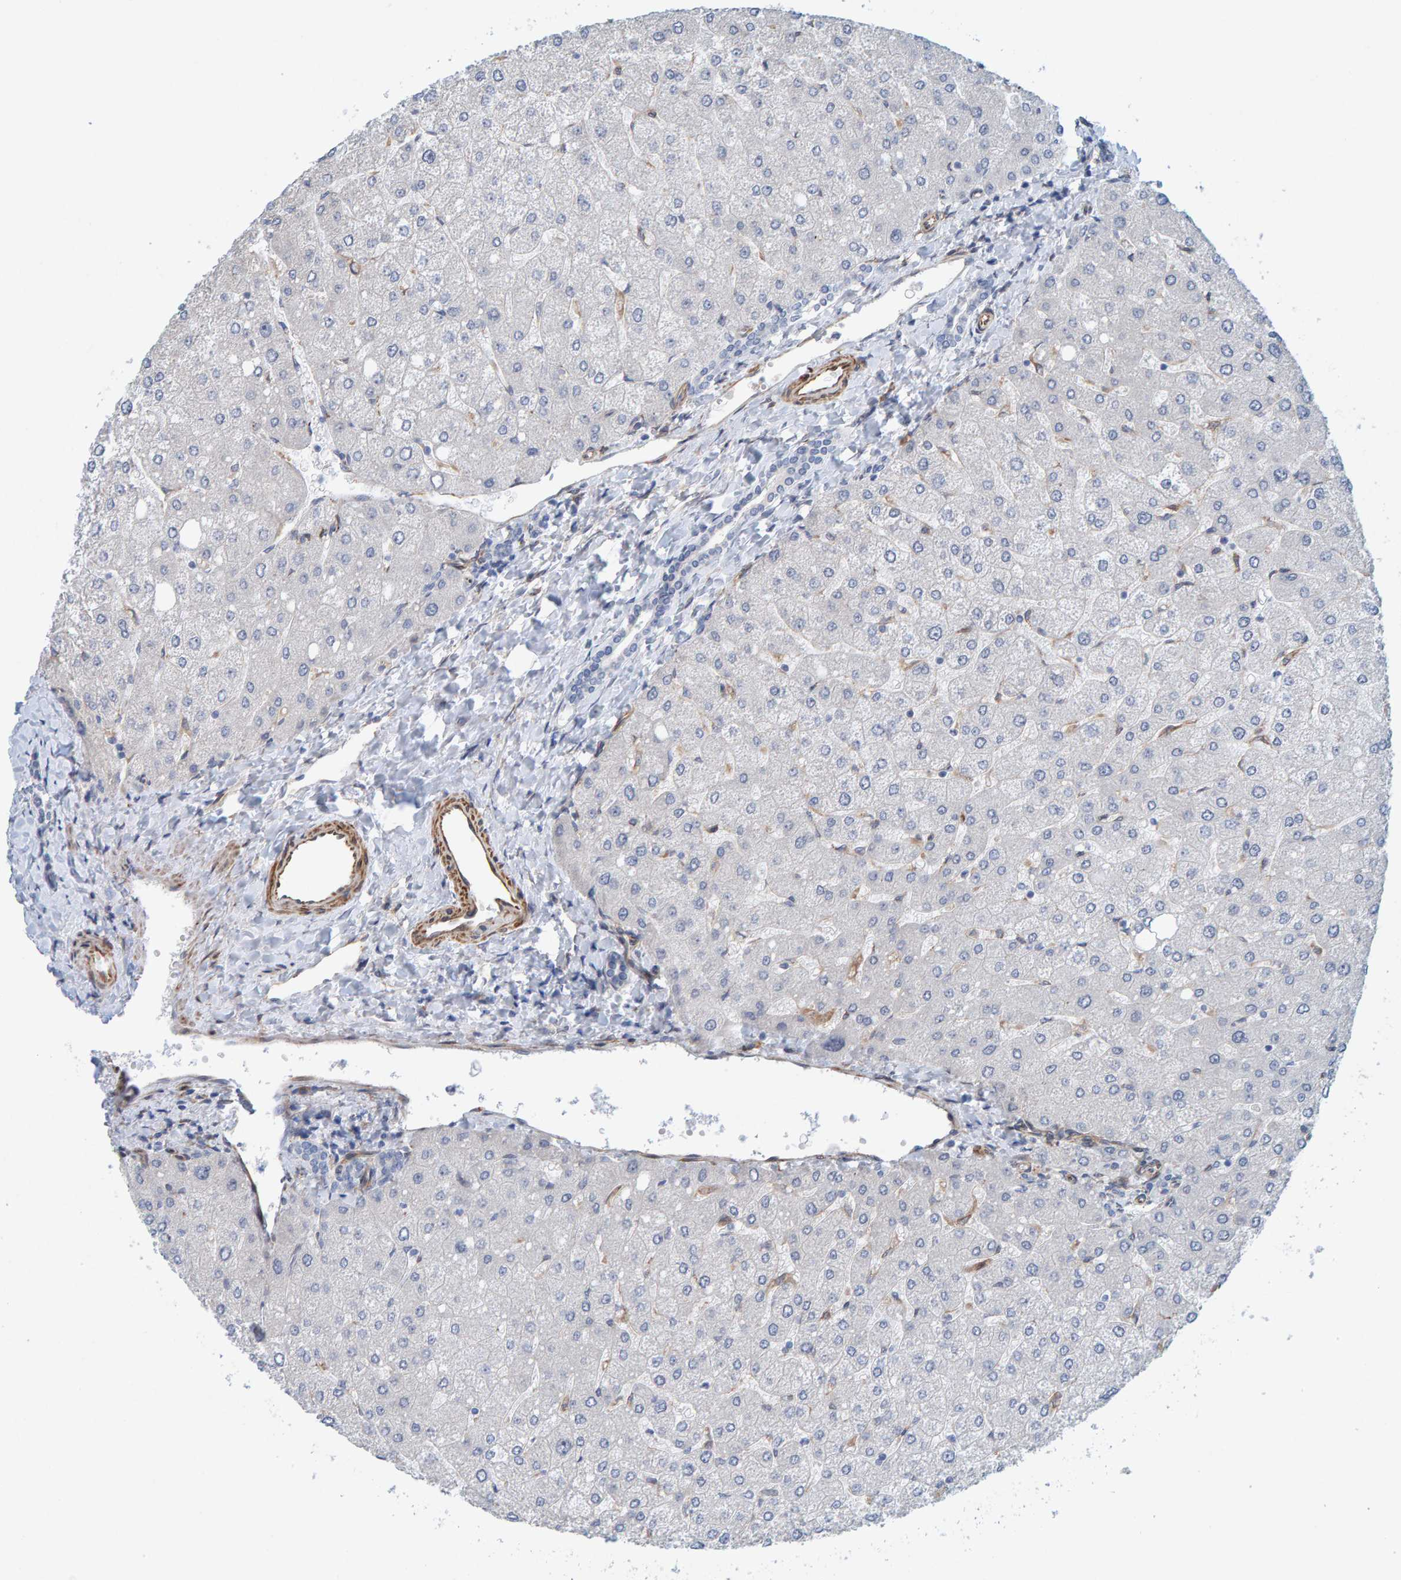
{"staining": {"intensity": "negative", "quantity": "none", "location": "none"}, "tissue": "liver", "cell_type": "Cholangiocytes", "image_type": "normal", "snomed": [{"axis": "morphology", "description": "Normal tissue, NOS"}, {"axis": "topography", "description": "Liver"}], "caption": "This is an immunohistochemistry photomicrograph of normal liver. There is no expression in cholangiocytes.", "gene": "MMP16", "patient": {"sex": "male", "age": 55}}